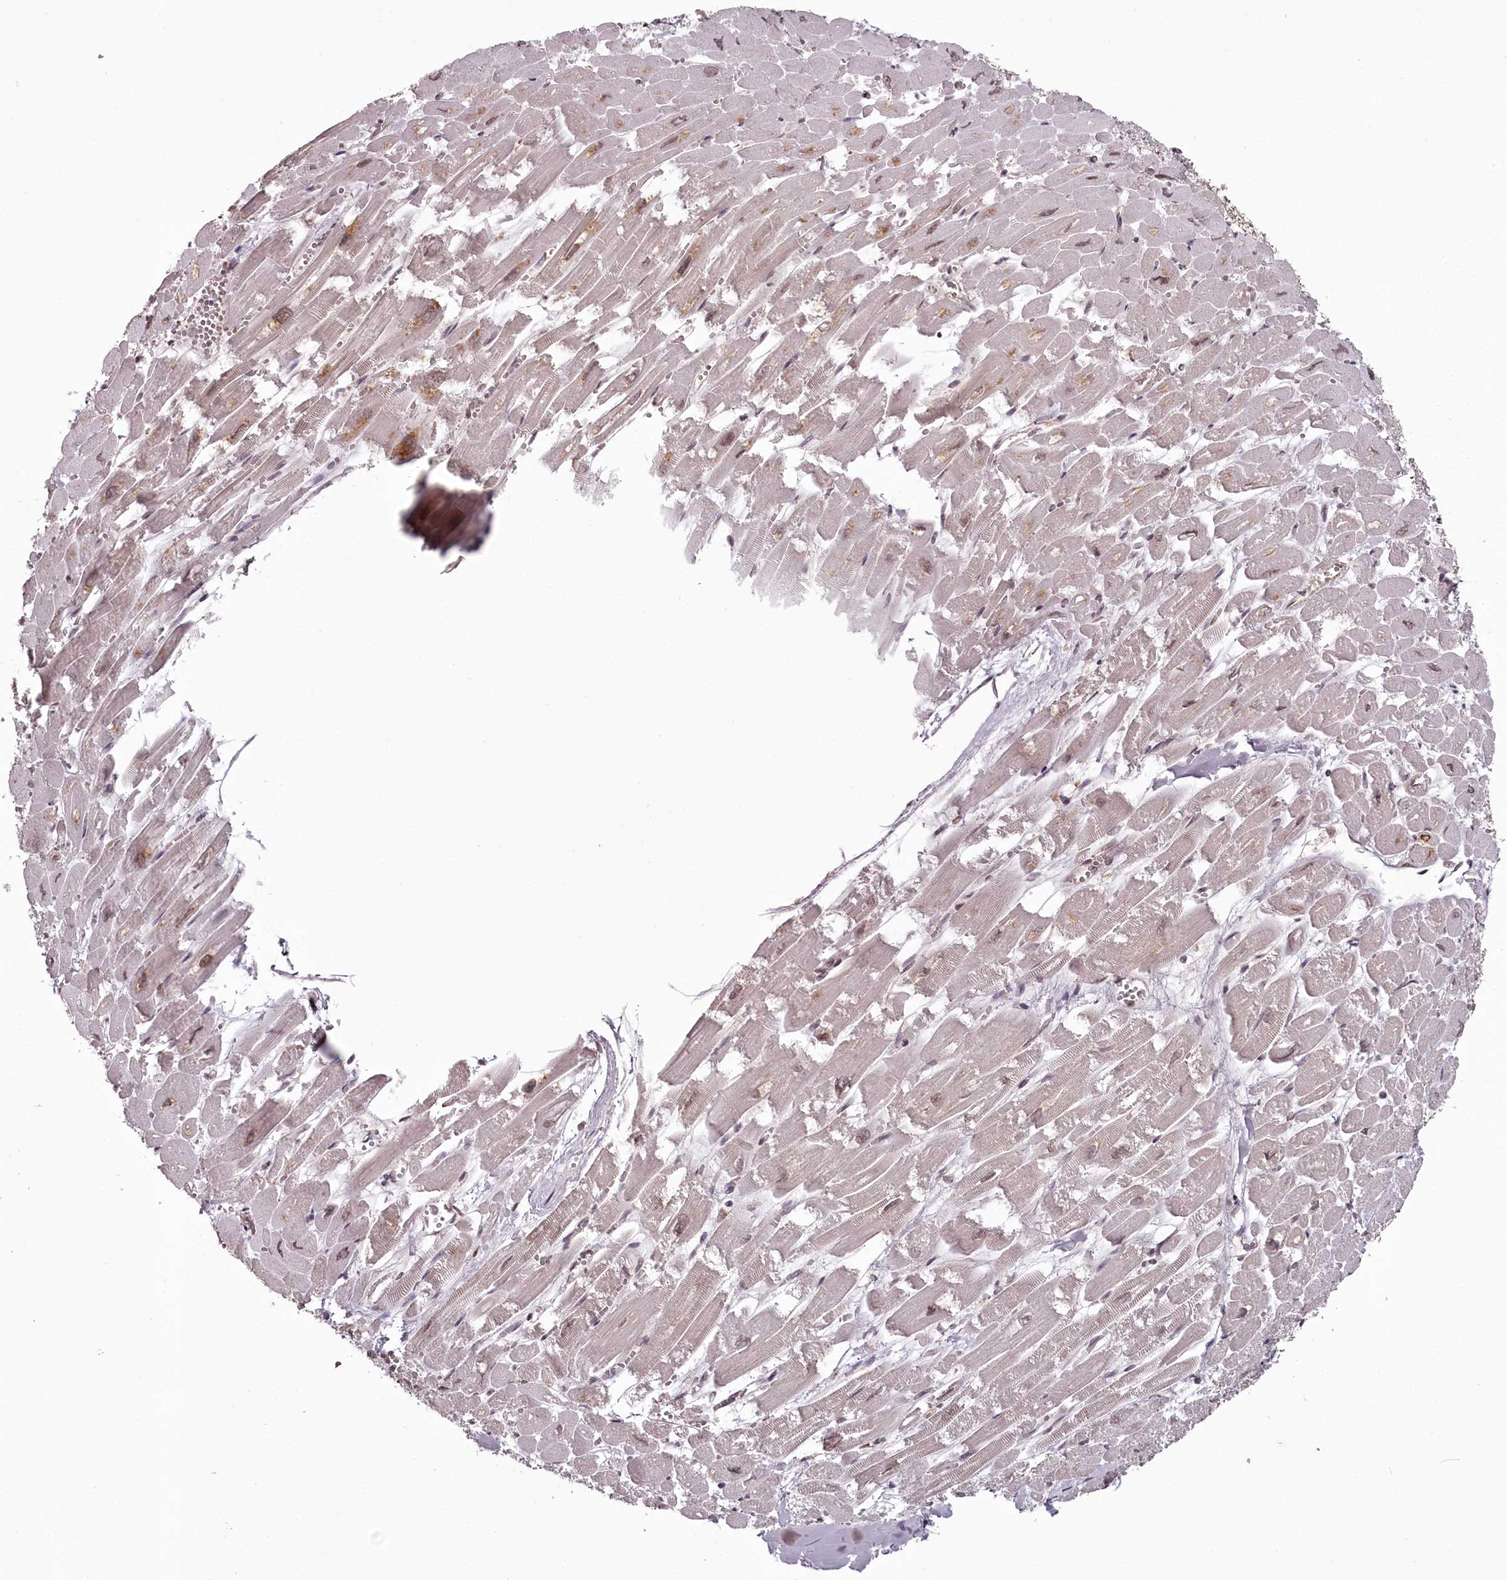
{"staining": {"intensity": "moderate", "quantity": "25%-75%", "location": "nuclear"}, "tissue": "heart muscle", "cell_type": "Cardiomyocytes", "image_type": "normal", "snomed": [{"axis": "morphology", "description": "Normal tissue, NOS"}, {"axis": "topography", "description": "Heart"}], "caption": "Heart muscle stained with DAB IHC displays medium levels of moderate nuclear positivity in about 25%-75% of cardiomyocytes.", "gene": "THYN1", "patient": {"sex": "male", "age": 54}}